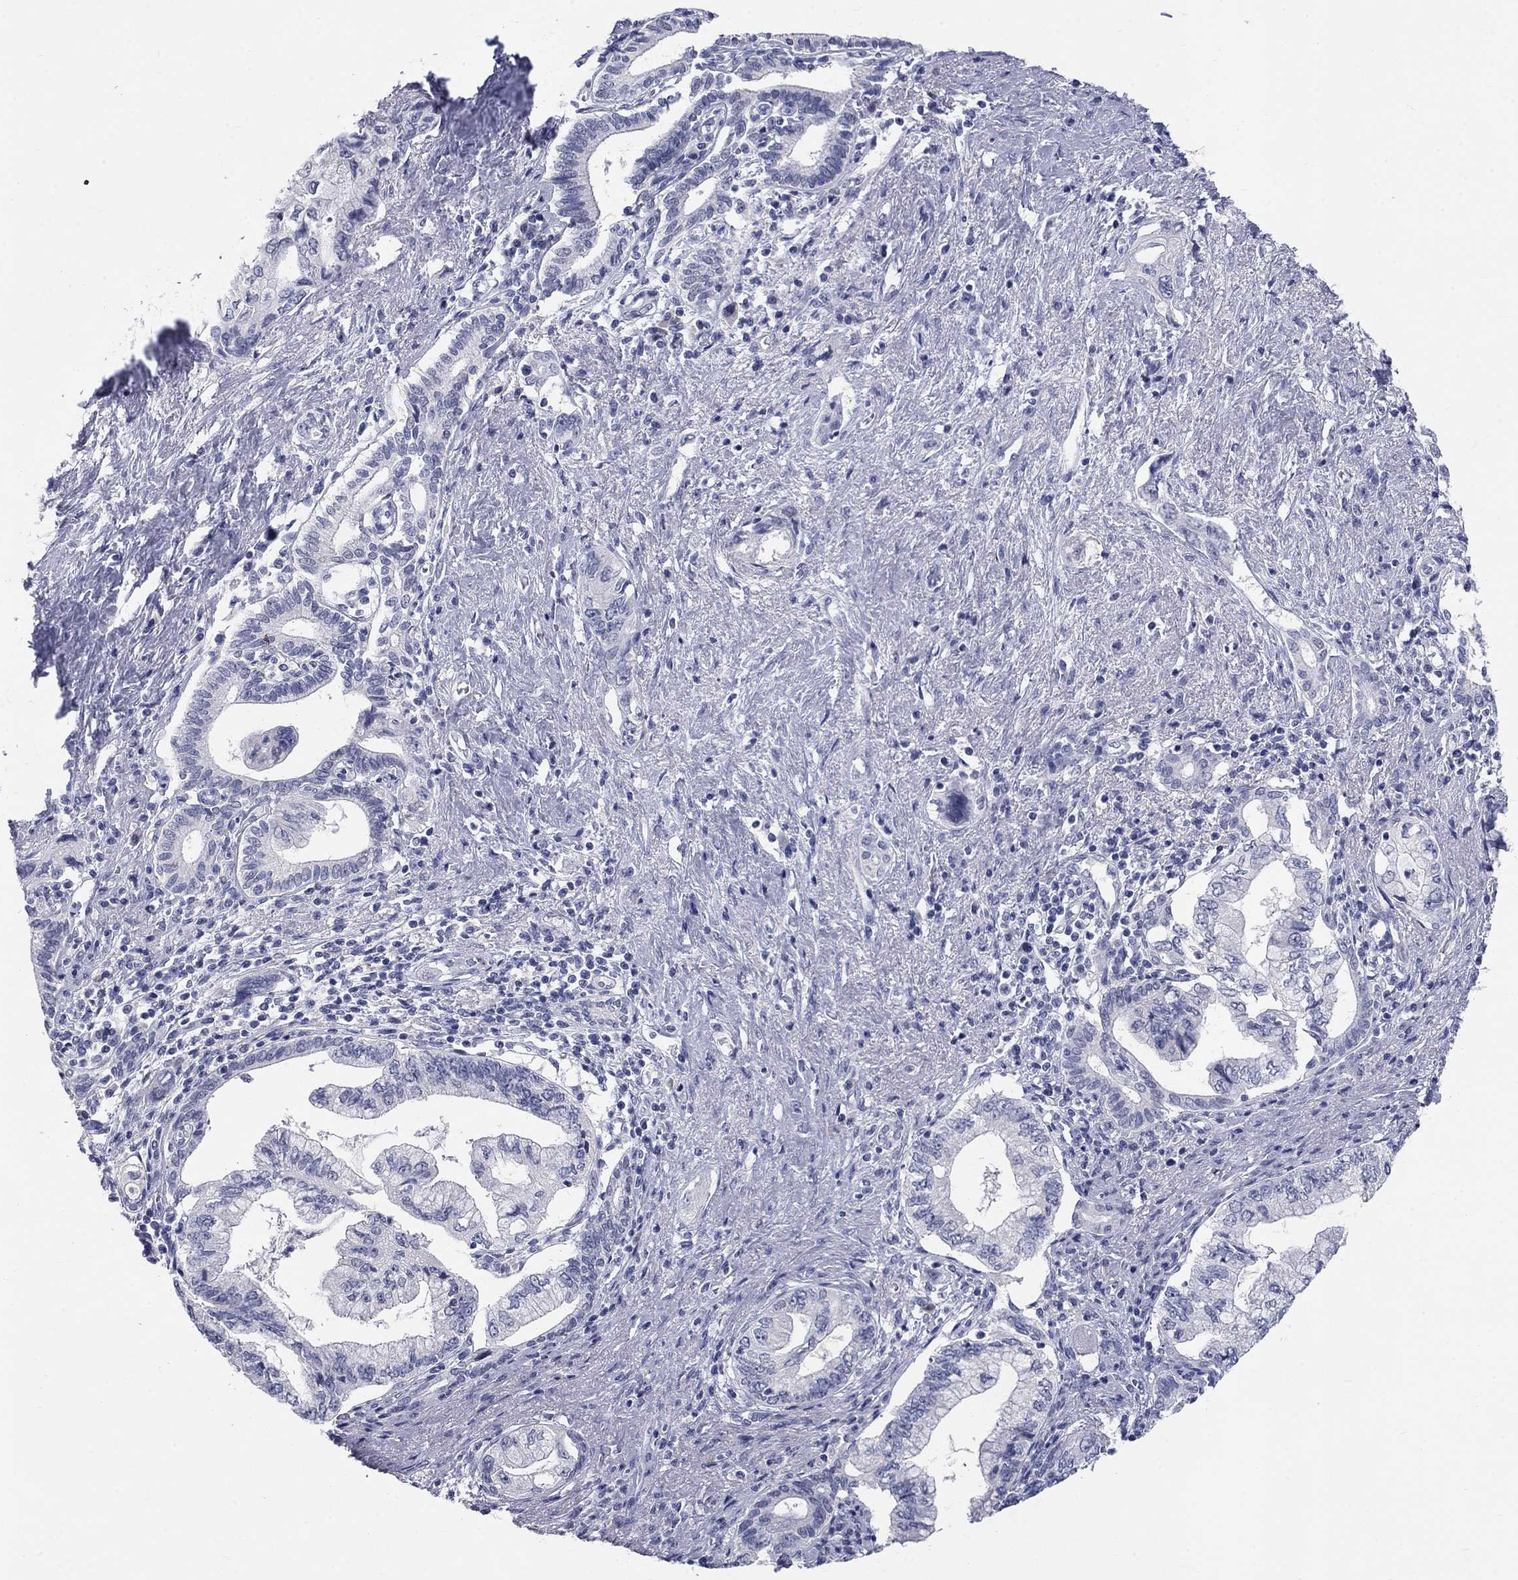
{"staining": {"intensity": "negative", "quantity": "none", "location": "none"}, "tissue": "pancreatic cancer", "cell_type": "Tumor cells", "image_type": "cancer", "snomed": [{"axis": "morphology", "description": "Adenocarcinoma, NOS"}, {"axis": "topography", "description": "Pancreas"}], "caption": "The image exhibits no significant positivity in tumor cells of pancreatic cancer.", "gene": "ELAVL4", "patient": {"sex": "female", "age": 73}}